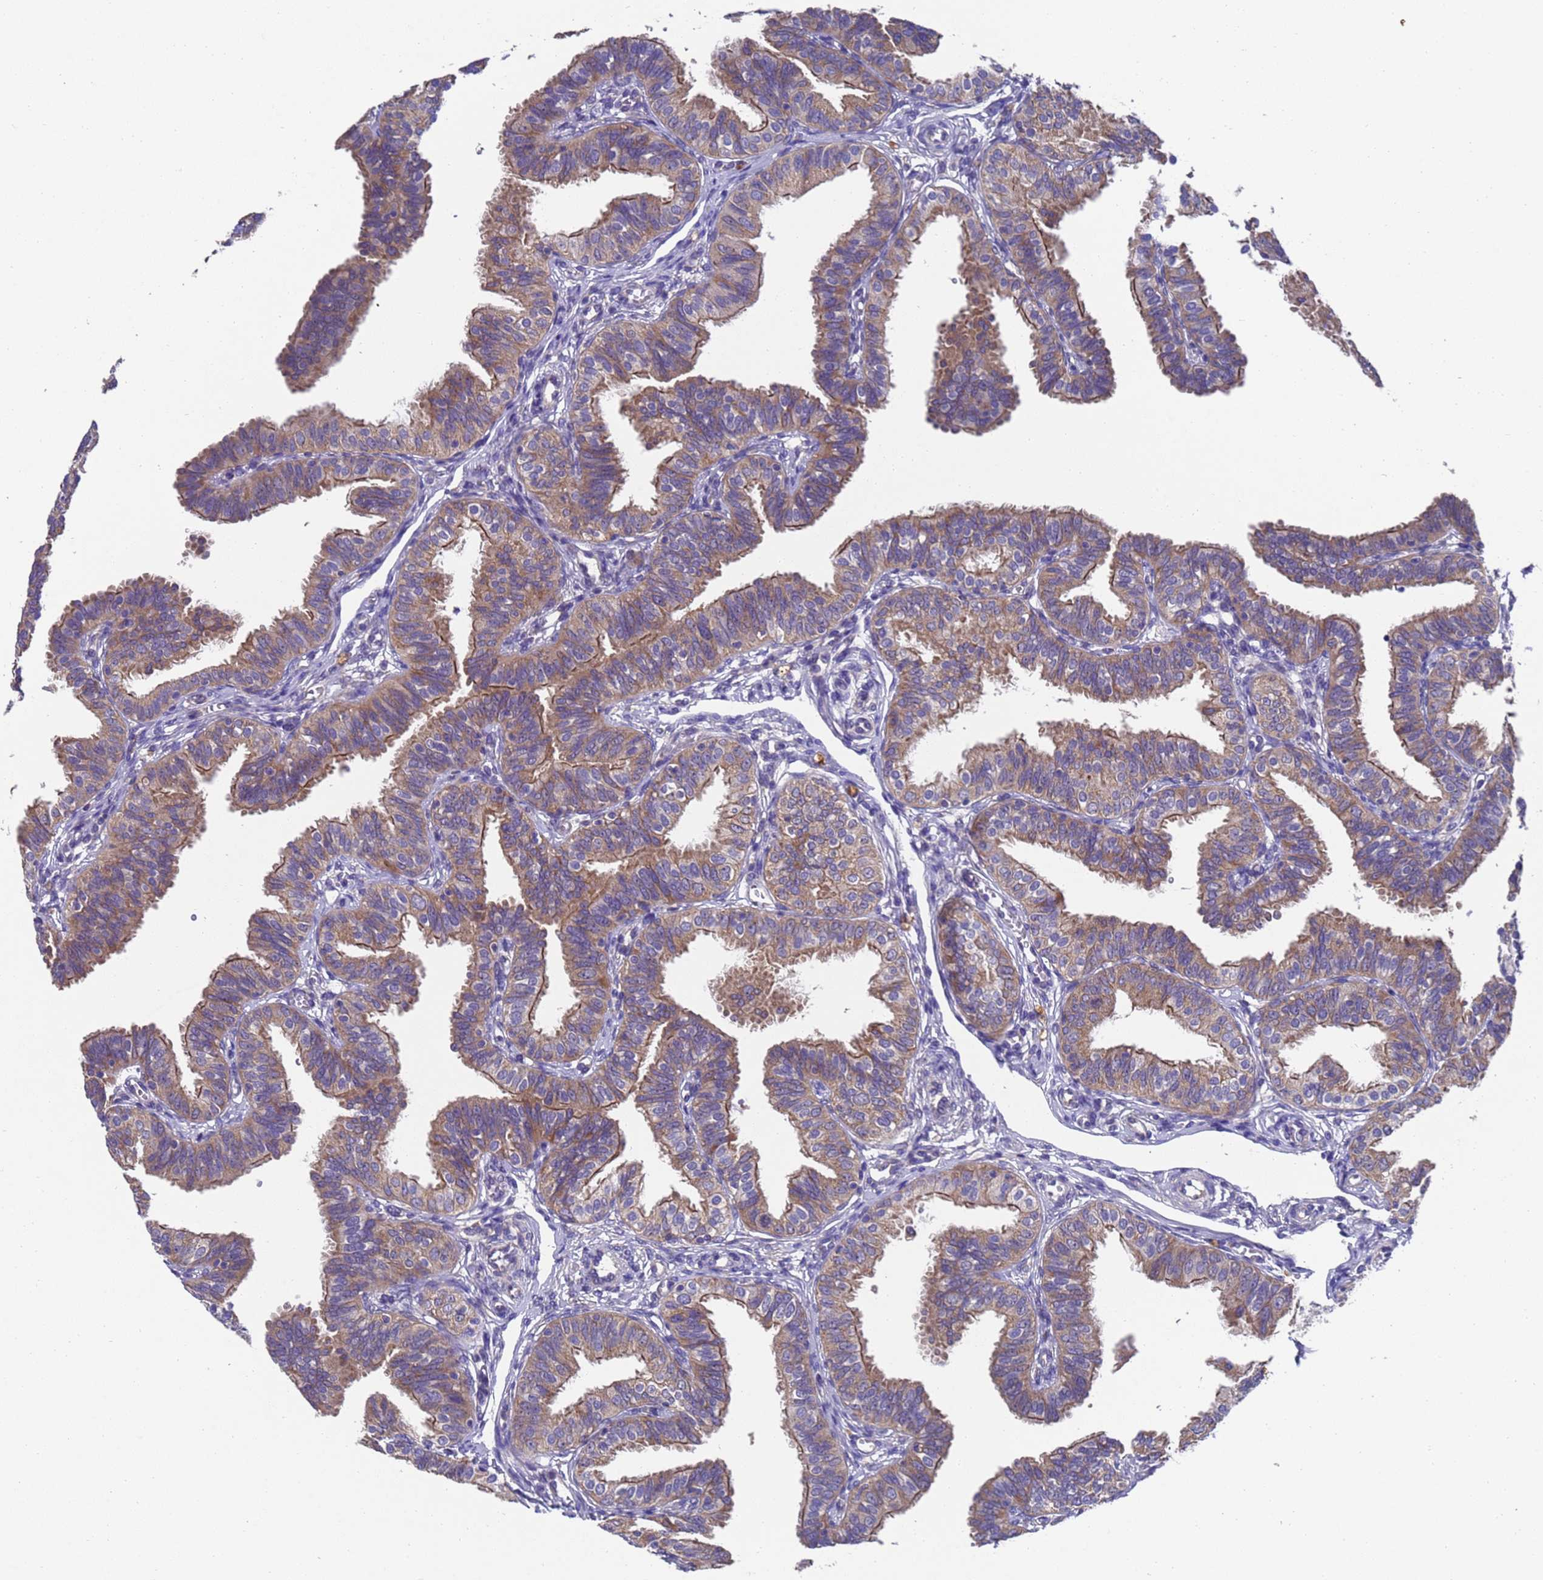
{"staining": {"intensity": "moderate", "quantity": "25%-75%", "location": "cytoplasmic/membranous"}, "tissue": "fallopian tube", "cell_type": "Glandular cells", "image_type": "normal", "snomed": [{"axis": "morphology", "description": "Normal tissue, NOS"}, {"axis": "topography", "description": "Fallopian tube"}], "caption": "A brown stain labels moderate cytoplasmic/membranous positivity of a protein in glandular cells of benign fallopian tube. The staining was performed using DAB, with brown indicating positive protein expression. Nuclei are stained blue with hematoxylin.", "gene": "DCAF12L1", "patient": {"sex": "female", "age": 35}}